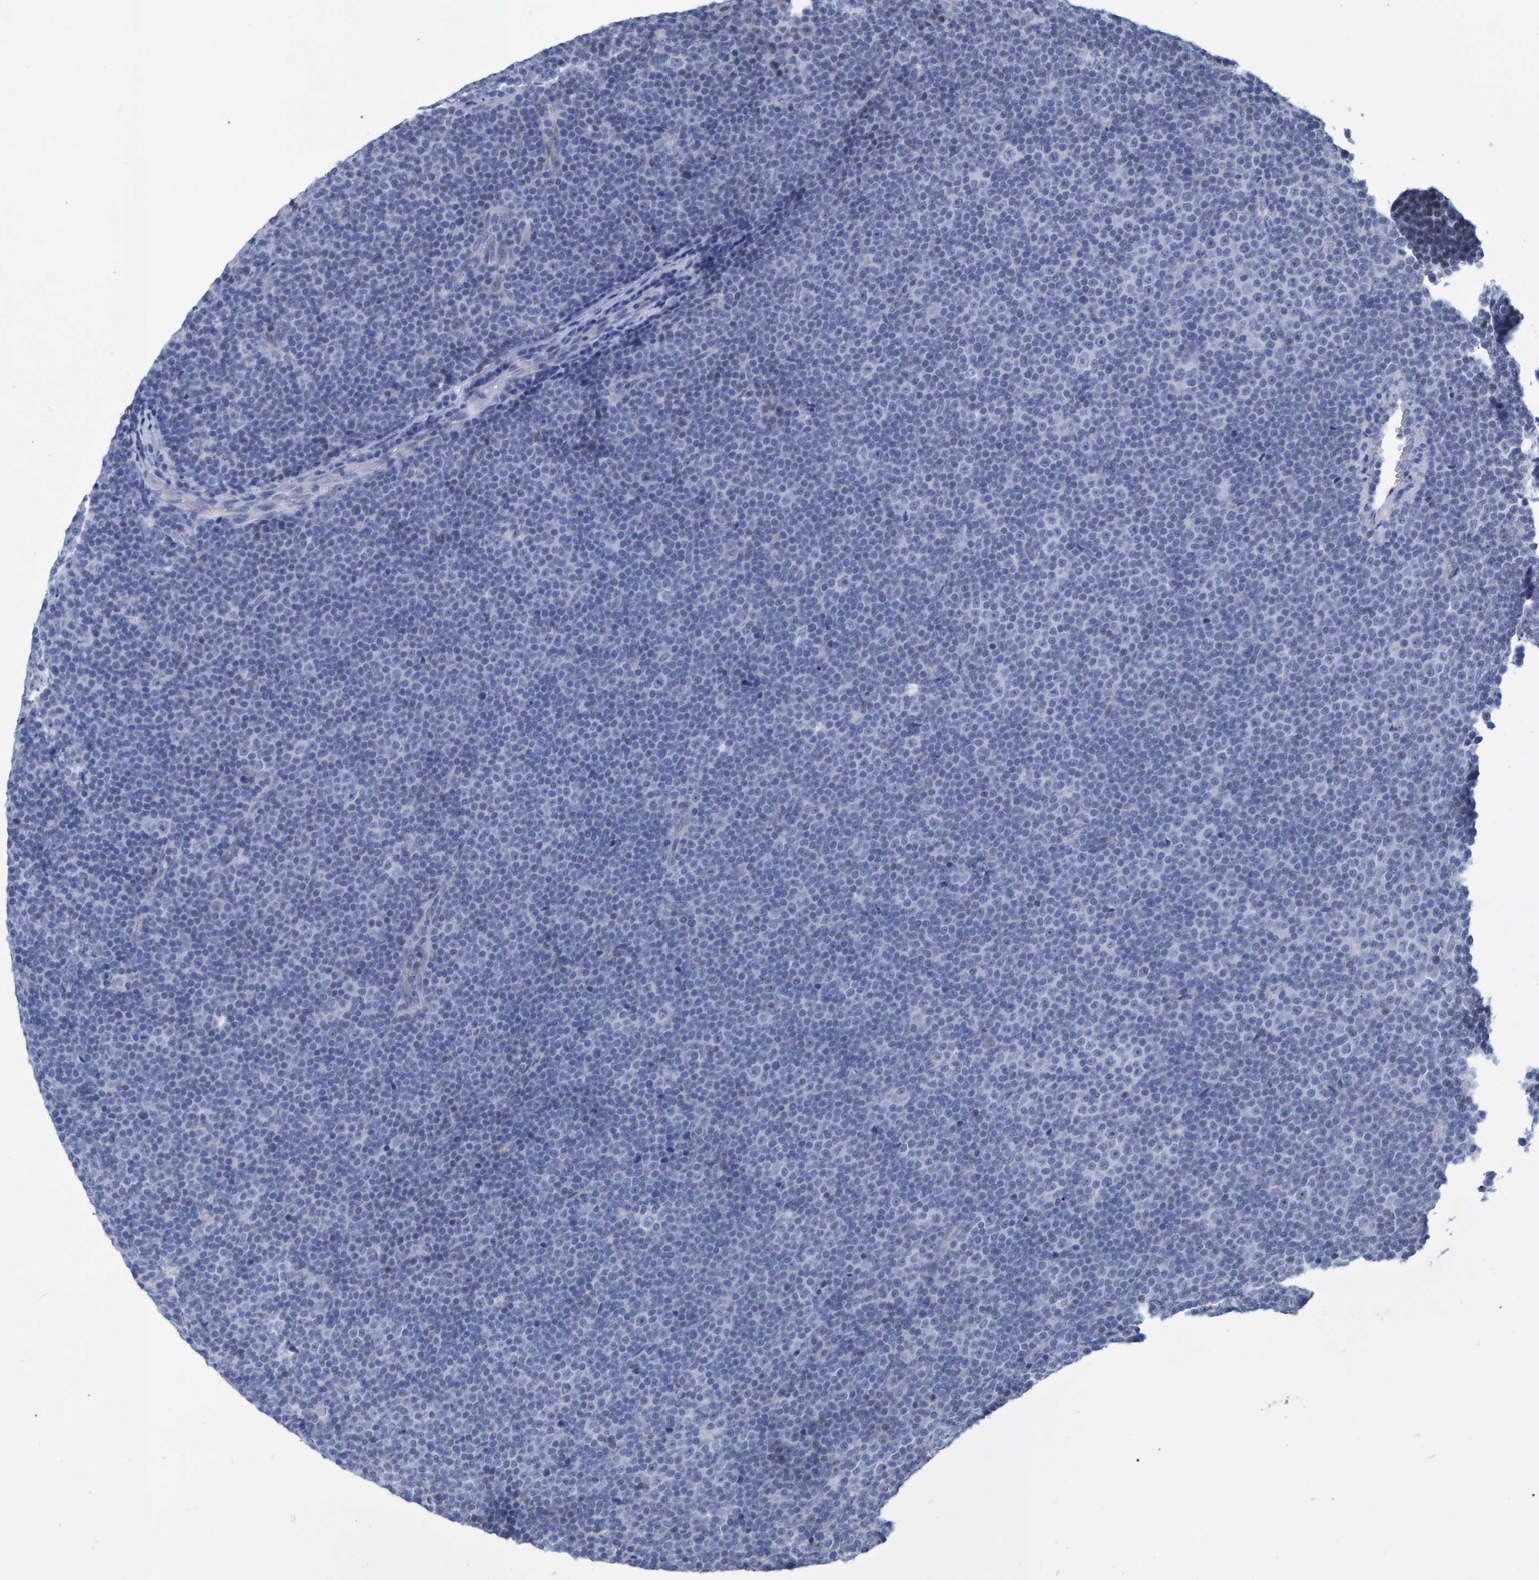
{"staining": {"intensity": "negative", "quantity": "none", "location": "none"}, "tissue": "lymphoma", "cell_type": "Tumor cells", "image_type": "cancer", "snomed": [{"axis": "morphology", "description": "Malignant lymphoma, non-Hodgkin's type, Low grade"}, {"axis": "topography", "description": "Lymph node"}], "caption": "Micrograph shows no protein positivity in tumor cells of low-grade malignant lymphoma, non-Hodgkin's type tissue.", "gene": "PROCA1", "patient": {"sex": "female", "age": 67}}